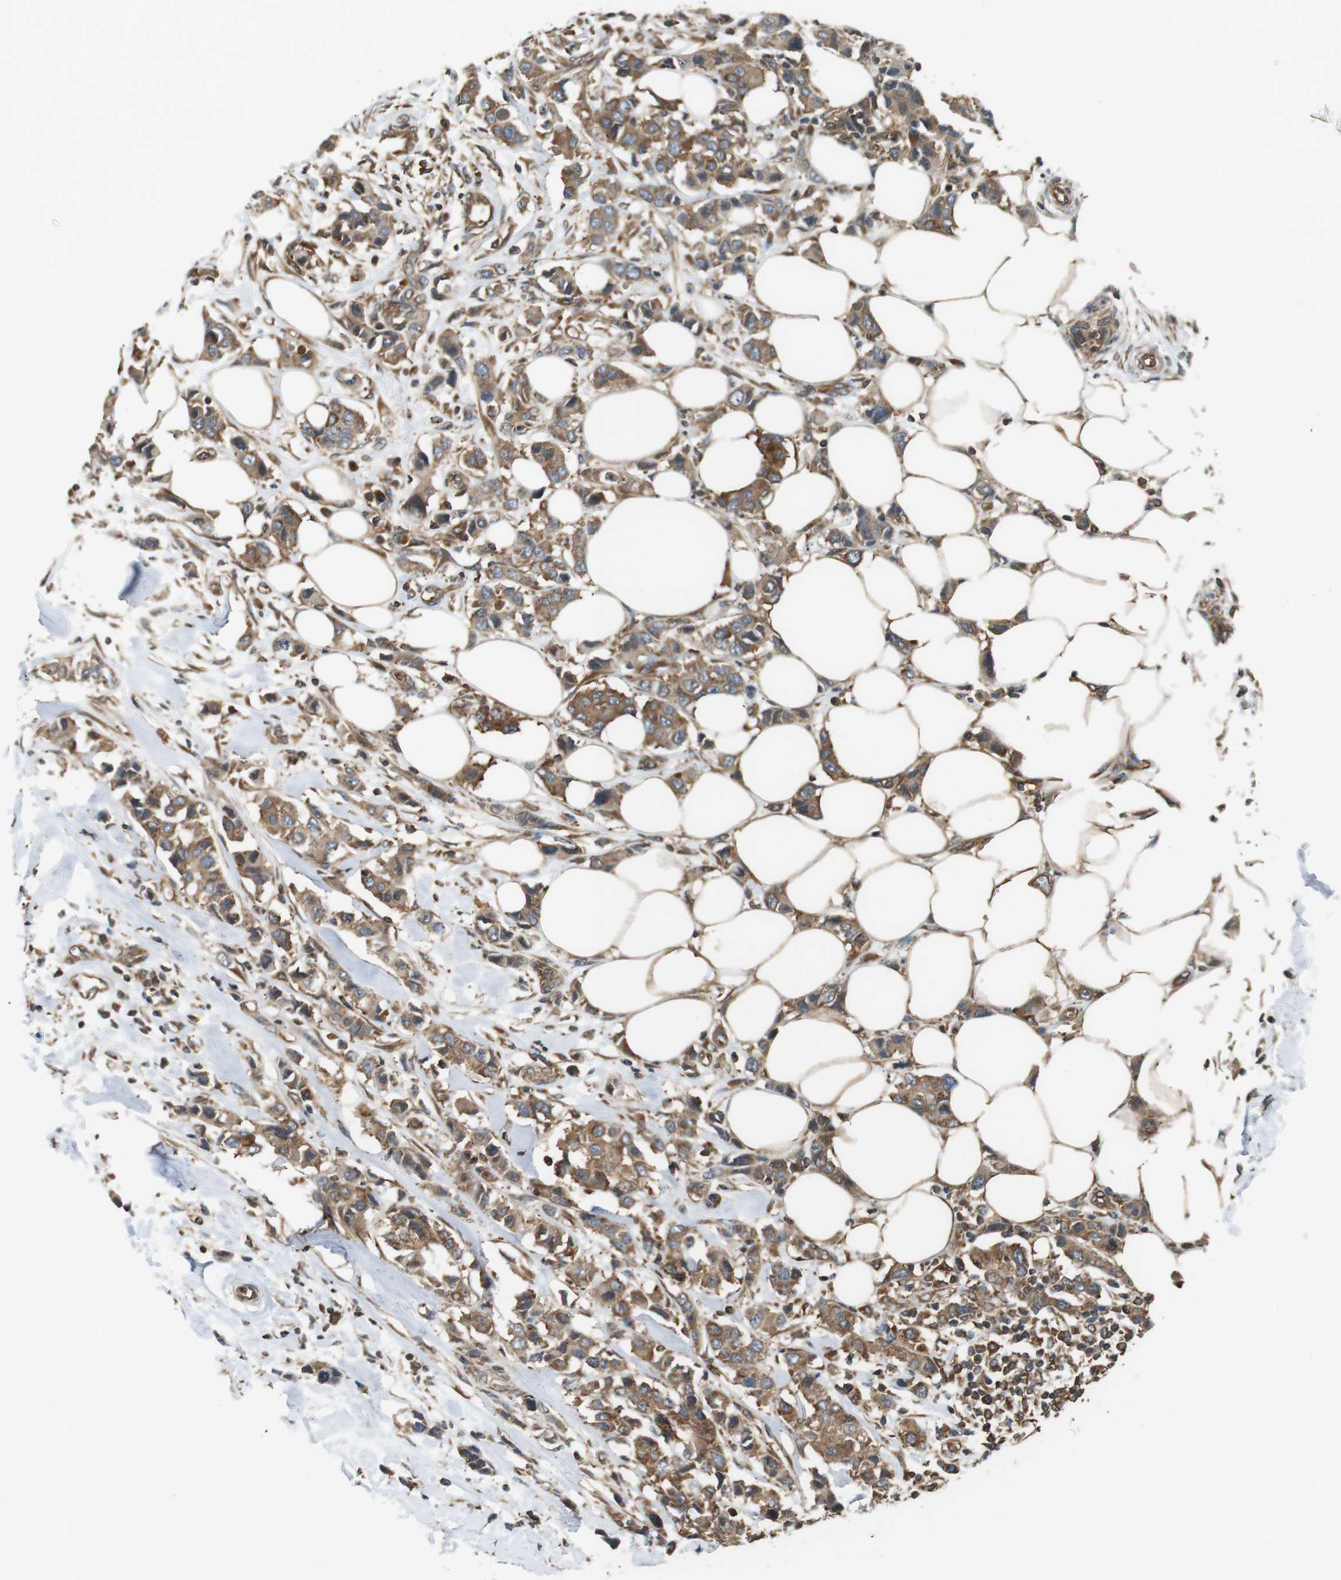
{"staining": {"intensity": "moderate", "quantity": ">75%", "location": "cytoplasmic/membranous"}, "tissue": "breast cancer", "cell_type": "Tumor cells", "image_type": "cancer", "snomed": [{"axis": "morphology", "description": "Normal tissue, NOS"}, {"axis": "morphology", "description": "Duct carcinoma"}, {"axis": "topography", "description": "Breast"}], "caption": "A brown stain shows moderate cytoplasmic/membranous staining of a protein in human breast cancer tumor cells.", "gene": "PA2G4", "patient": {"sex": "female", "age": 50}}